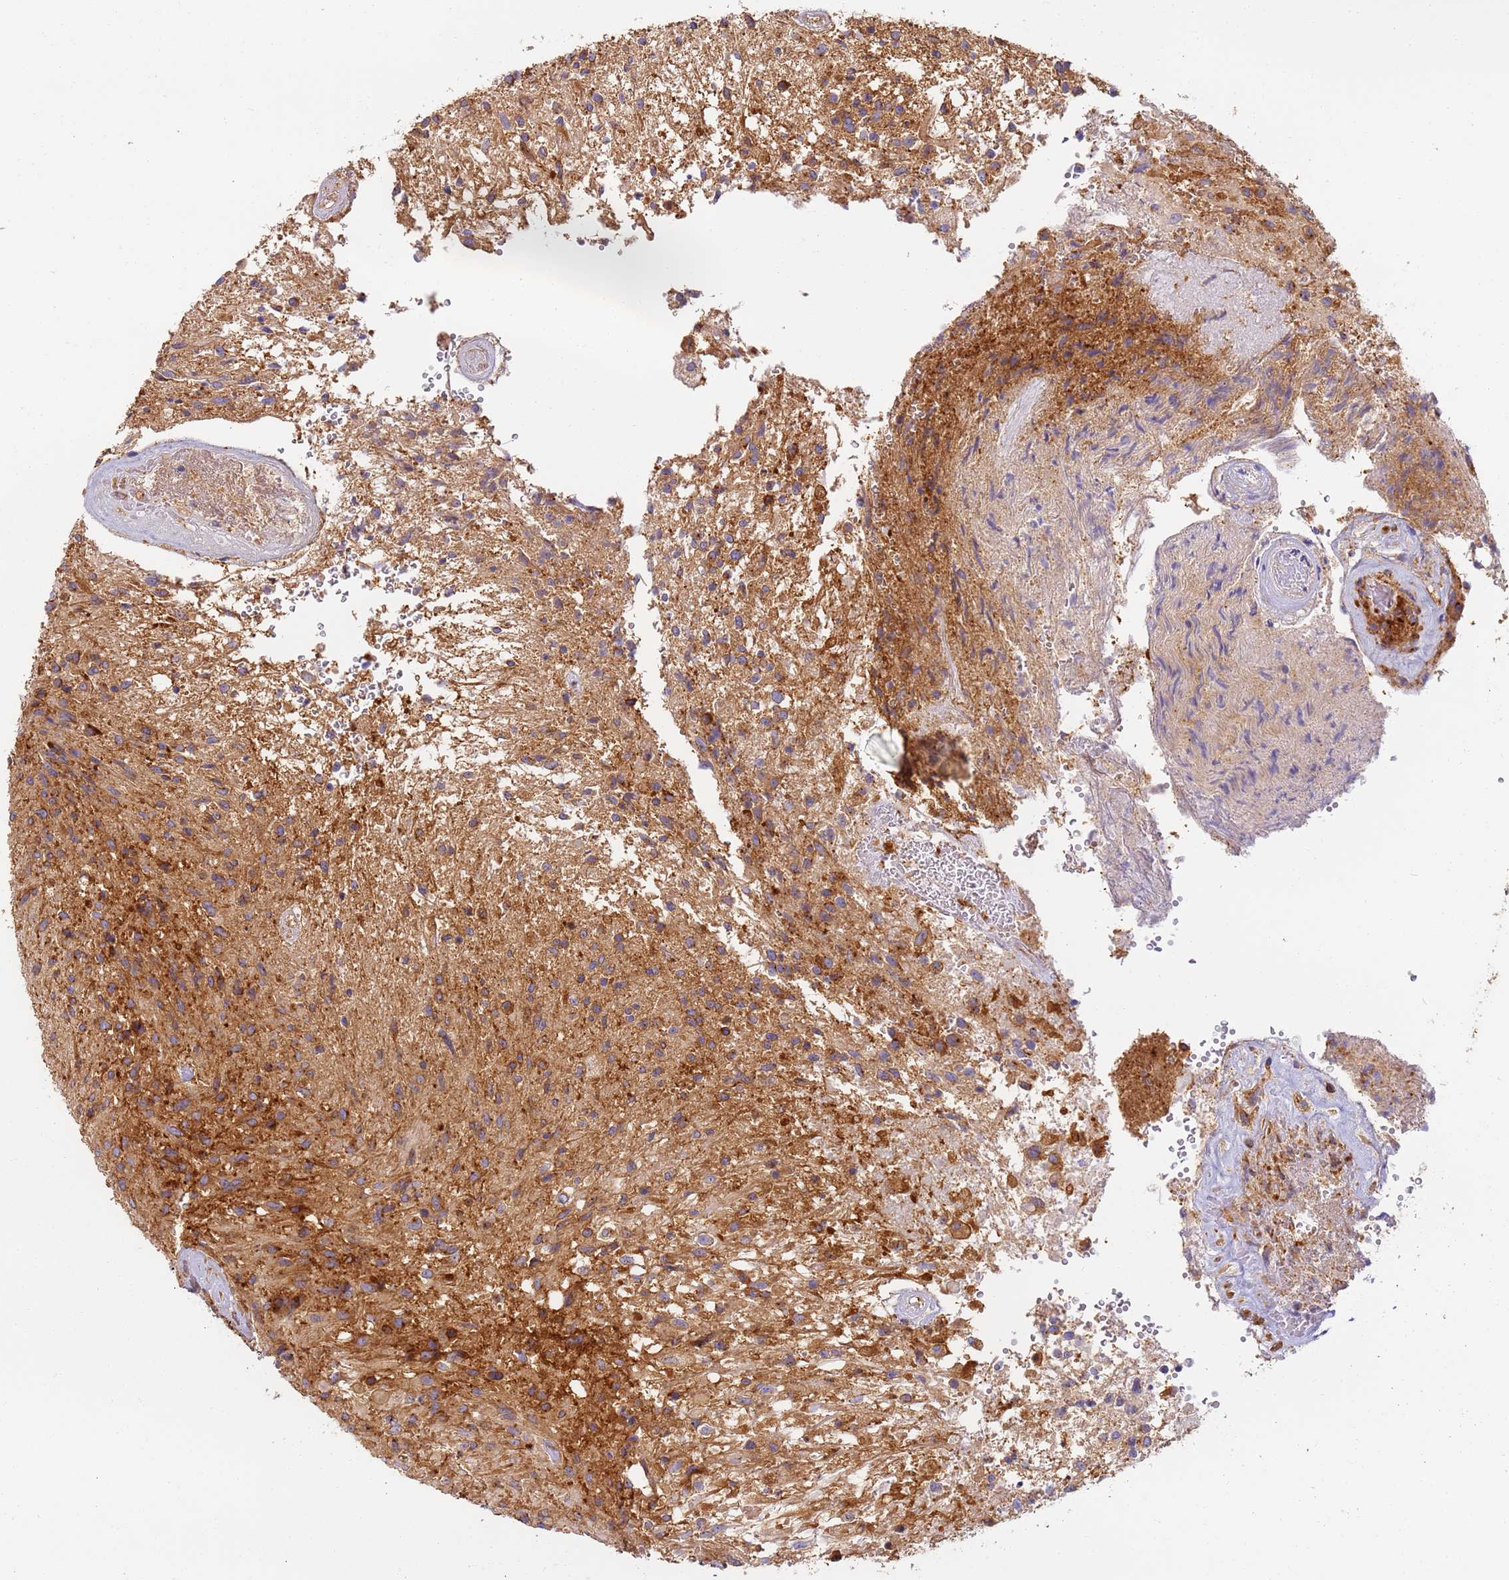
{"staining": {"intensity": "moderate", "quantity": ">75%", "location": "cytoplasmic/membranous"}, "tissue": "glioma", "cell_type": "Tumor cells", "image_type": "cancer", "snomed": [{"axis": "morphology", "description": "Glioma, malignant, High grade"}, {"axis": "topography", "description": "Brain"}], "caption": "The photomicrograph exhibits staining of malignant high-grade glioma, revealing moderate cytoplasmic/membranous protein staining (brown color) within tumor cells. The staining was performed using DAB to visualize the protein expression in brown, while the nuclei were stained in blue with hematoxylin (Magnification: 20x).", "gene": "DYNC1I2", "patient": {"sex": "male", "age": 56}}